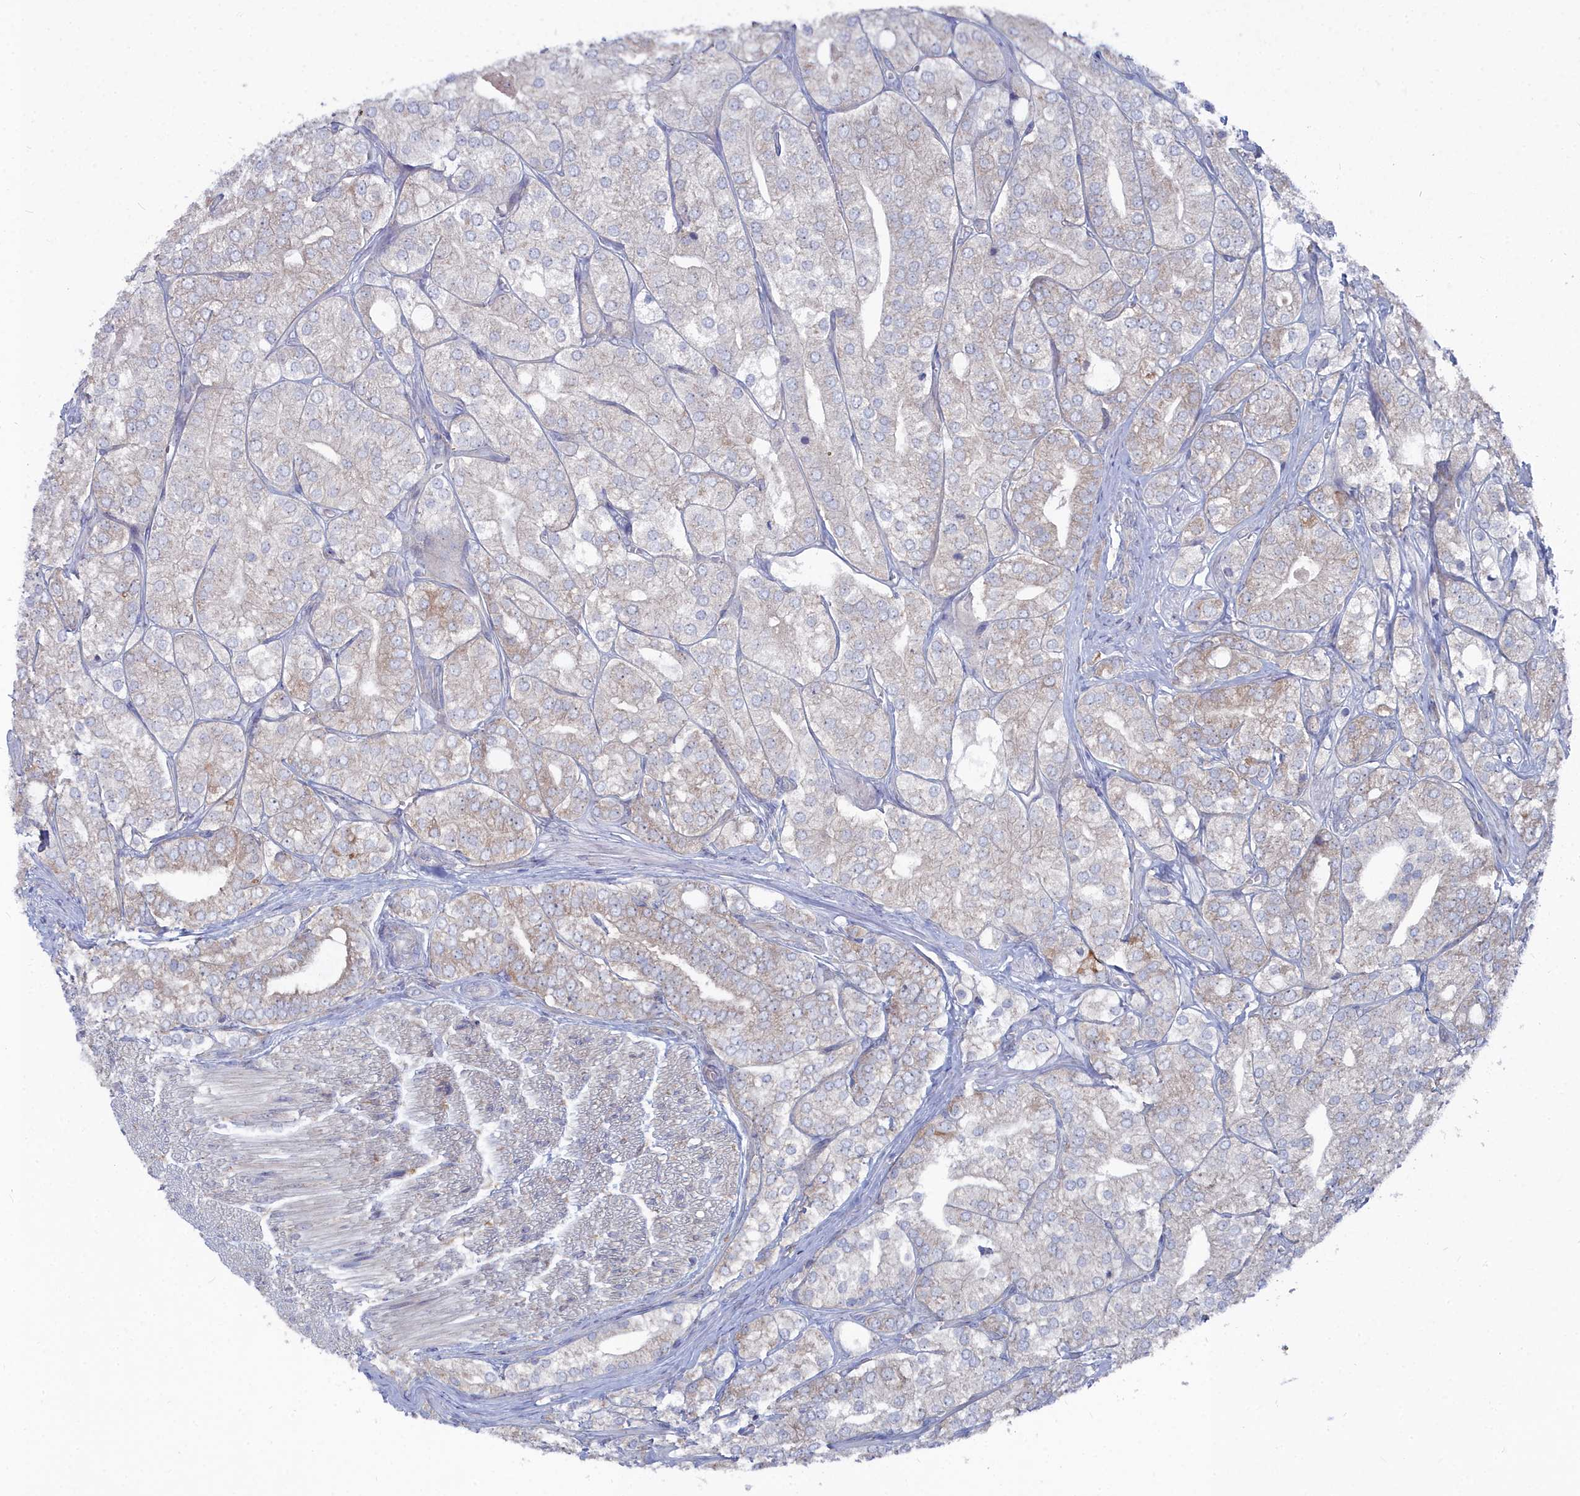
{"staining": {"intensity": "weak", "quantity": "<25%", "location": "cytoplasmic/membranous"}, "tissue": "prostate cancer", "cell_type": "Tumor cells", "image_type": "cancer", "snomed": [{"axis": "morphology", "description": "Adenocarcinoma, High grade"}, {"axis": "topography", "description": "Prostate"}], "caption": "Immunohistochemical staining of prostate cancer demonstrates no significant positivity in tumor cells.", "gene": "CCDC149", "patient": {"sex": "male", "age": 50}}